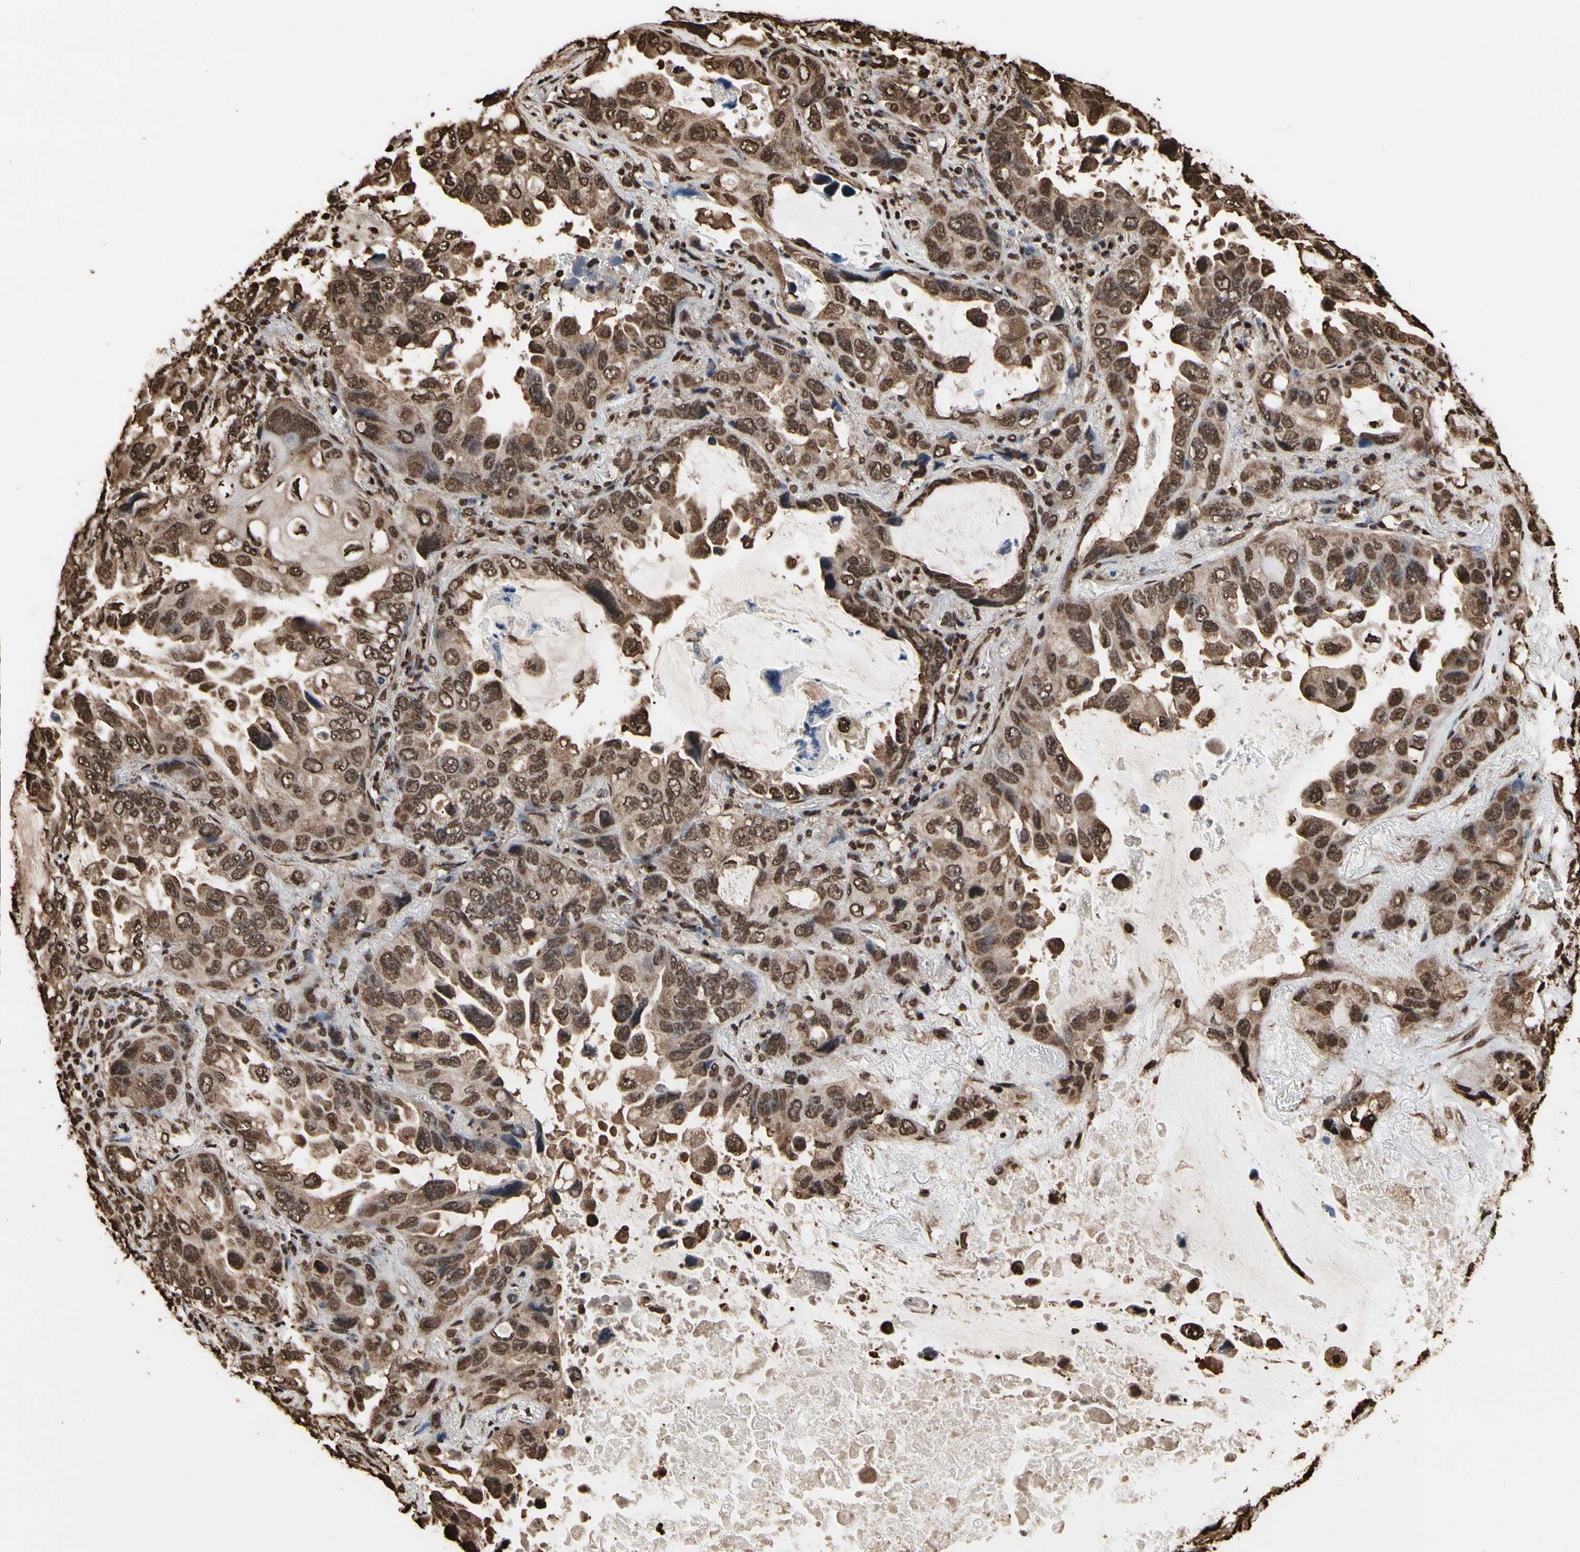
{"staining": {"intensity": "moderate", "quantity": ">75%", "location": "cytoplasmic/membranous,nuclear"}, "tissue": "lung cancer", "cell_type": "Tumor cells", "image_type": "cancer", "snomed": [{"axis": "morphology", "description": "Squamous cell carcinoma, NOS"}, {"axis": "topography", "description": "Lung"}], "caption": "Brown immunohistochemical staining in lung cancer (squamous cell carcinoma) demonstrates moderate cytoplasmic/membranous and nuclear positivity in approximately >75% of tumor cells. Nuclei are stained in blue.", "gene": "HNRNPK", "patient": {"sex": "female", "age": 73}}